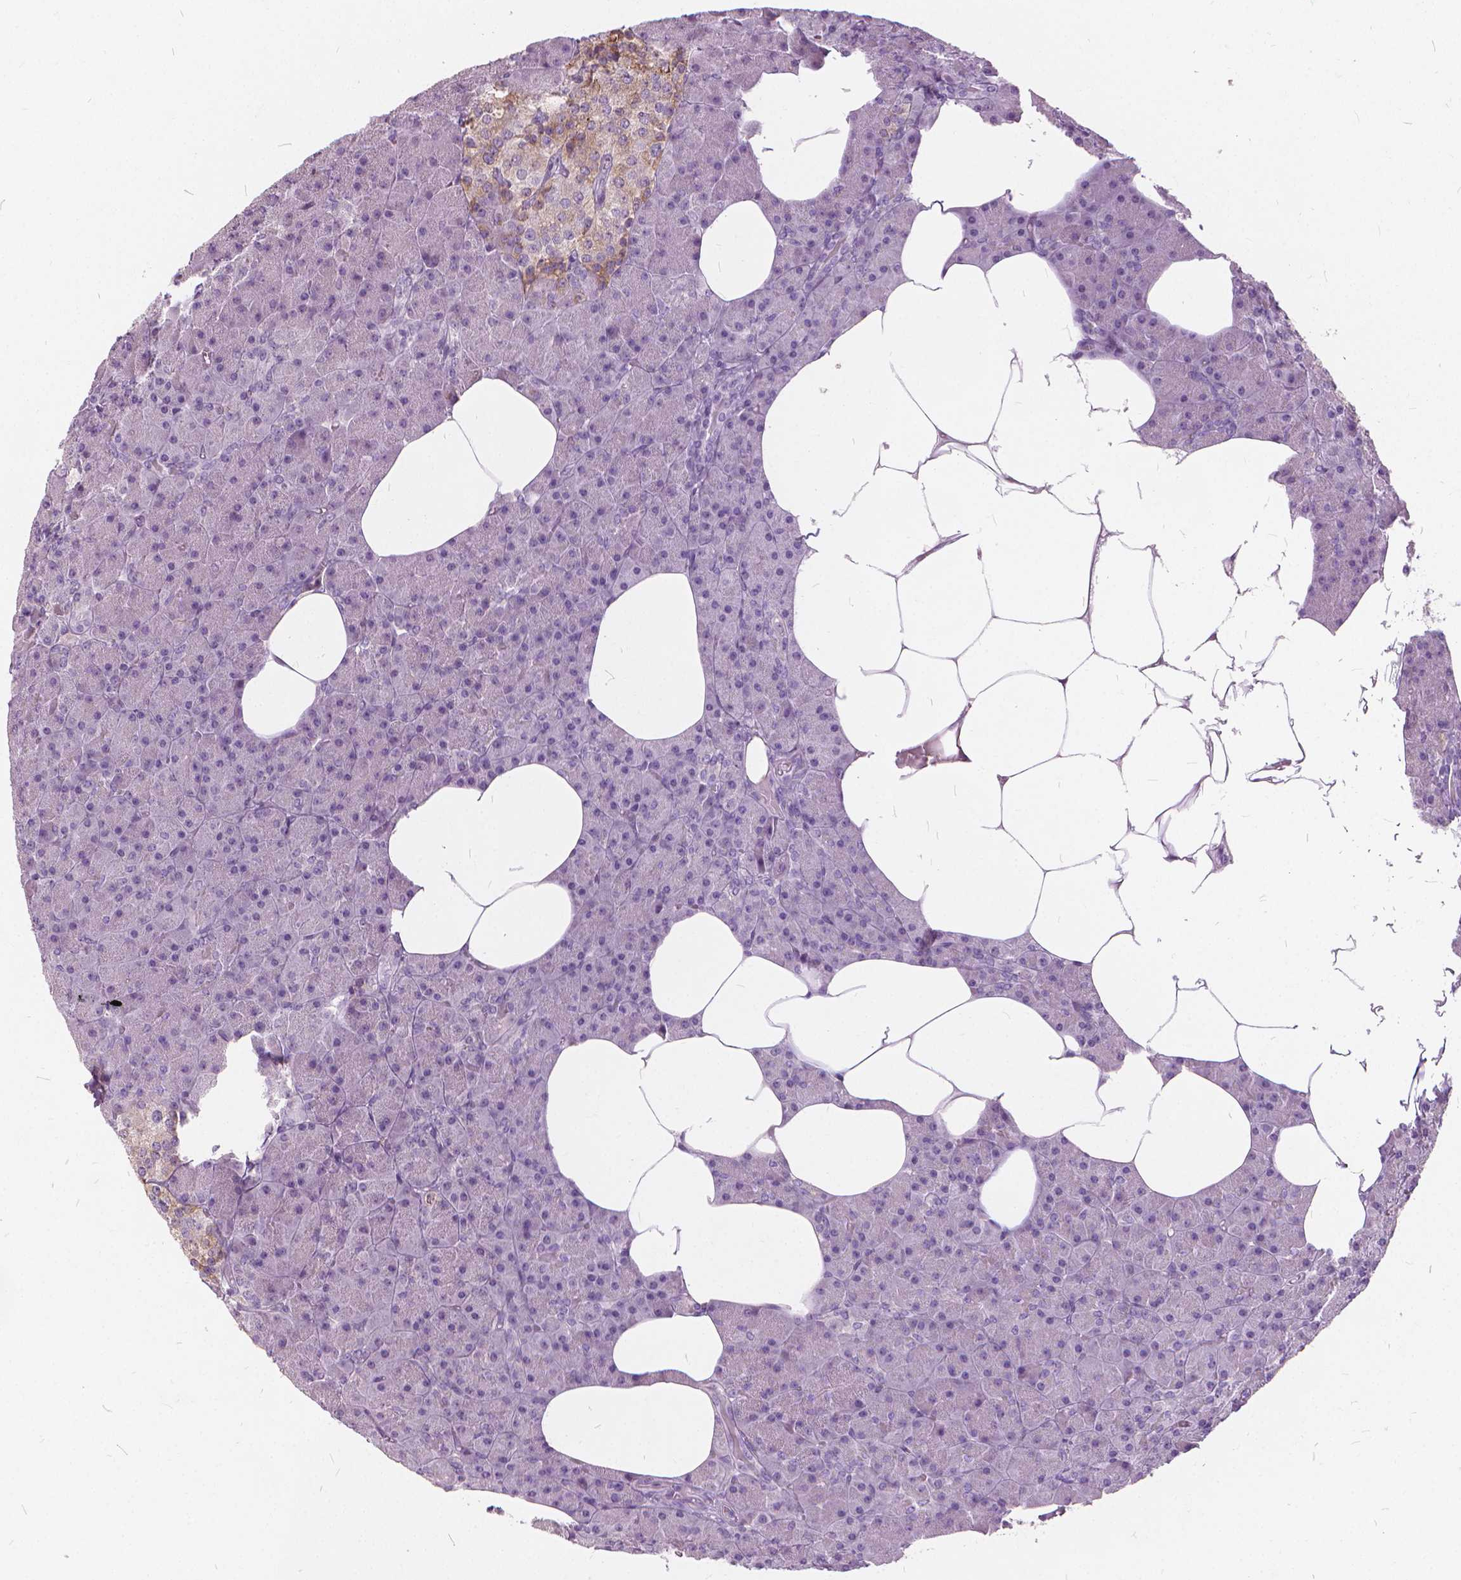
{"staining": {"intensity": "negative", "quantity": "none", "location": "none"}, "tissue": "pancreas", "cell_type": "Exocrine glandular cells", "image_type": "normal", "snomed": [{"axis": "morphology", "description": "Normal tissue, NOS"}, {"axis": "topography", "description": "Pancreas"}], "caption": "Histopathology image shows no protein staining in exocrine glandular cells of unremarkable pancreas. (DAB IHC visualized using brightfield microscopy, high magnification).", "gene": "DNM1", "patient": {"sex": "female", "age": 45}}